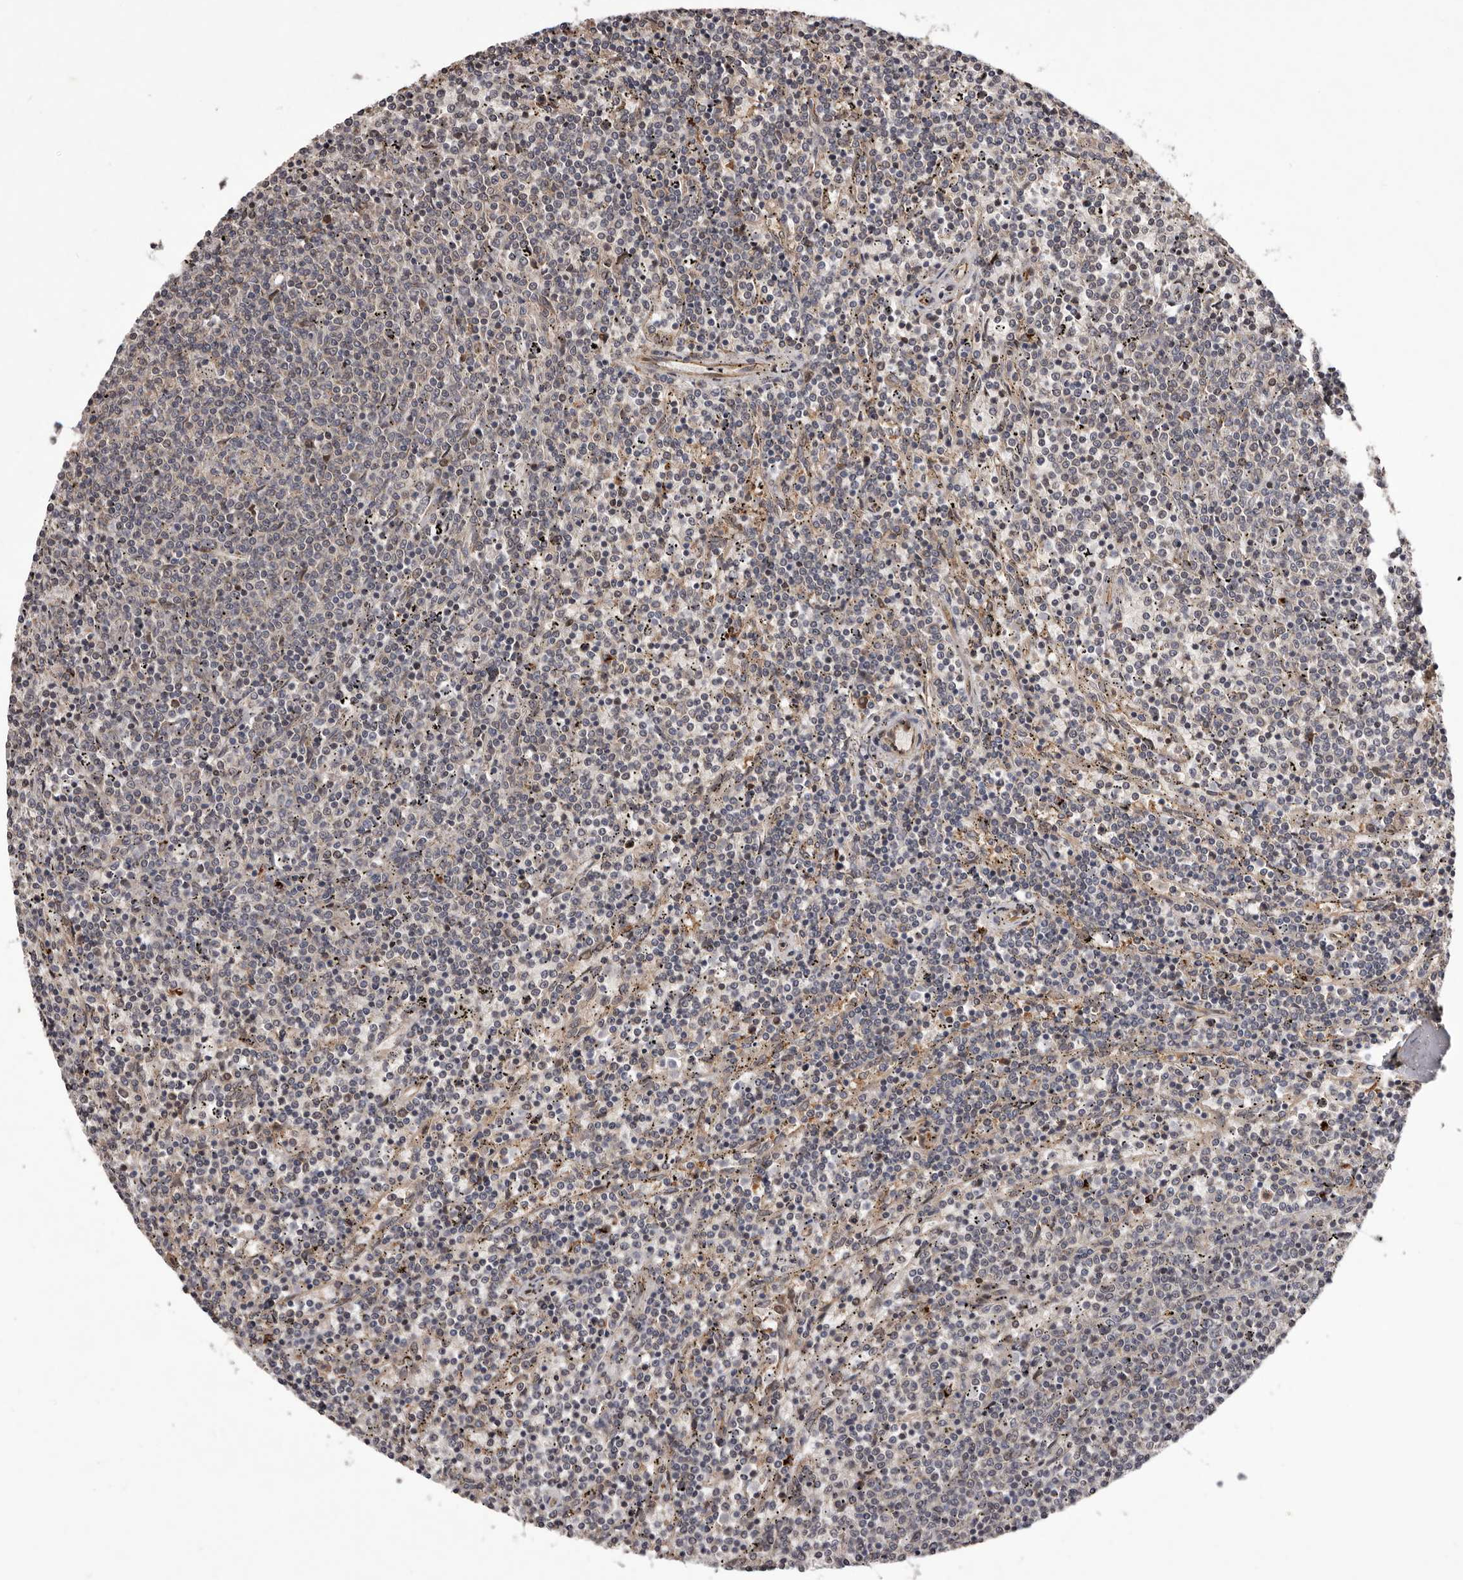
{"staining": {"intensity": "negative", "quantity": "none", "location": "none"}, "tissue": "lymphoma", "cell_type": "Tumor cells", "image_type": "cancer", "snomed": [{"axis": "morphology", "description": "Malignant lymphoma, non-Hodgkin's type, Low grade"}, {"axis": "topography", "description": "Spleen"}], "caption": "A high-resolution micrograph shows IHC staining of lymphoma, which exhibits no significant staining in tumor cells. Nuclei are stained in blue.", "gene": "GADD45B", "patient": {"sex": "female", "age": 50}}